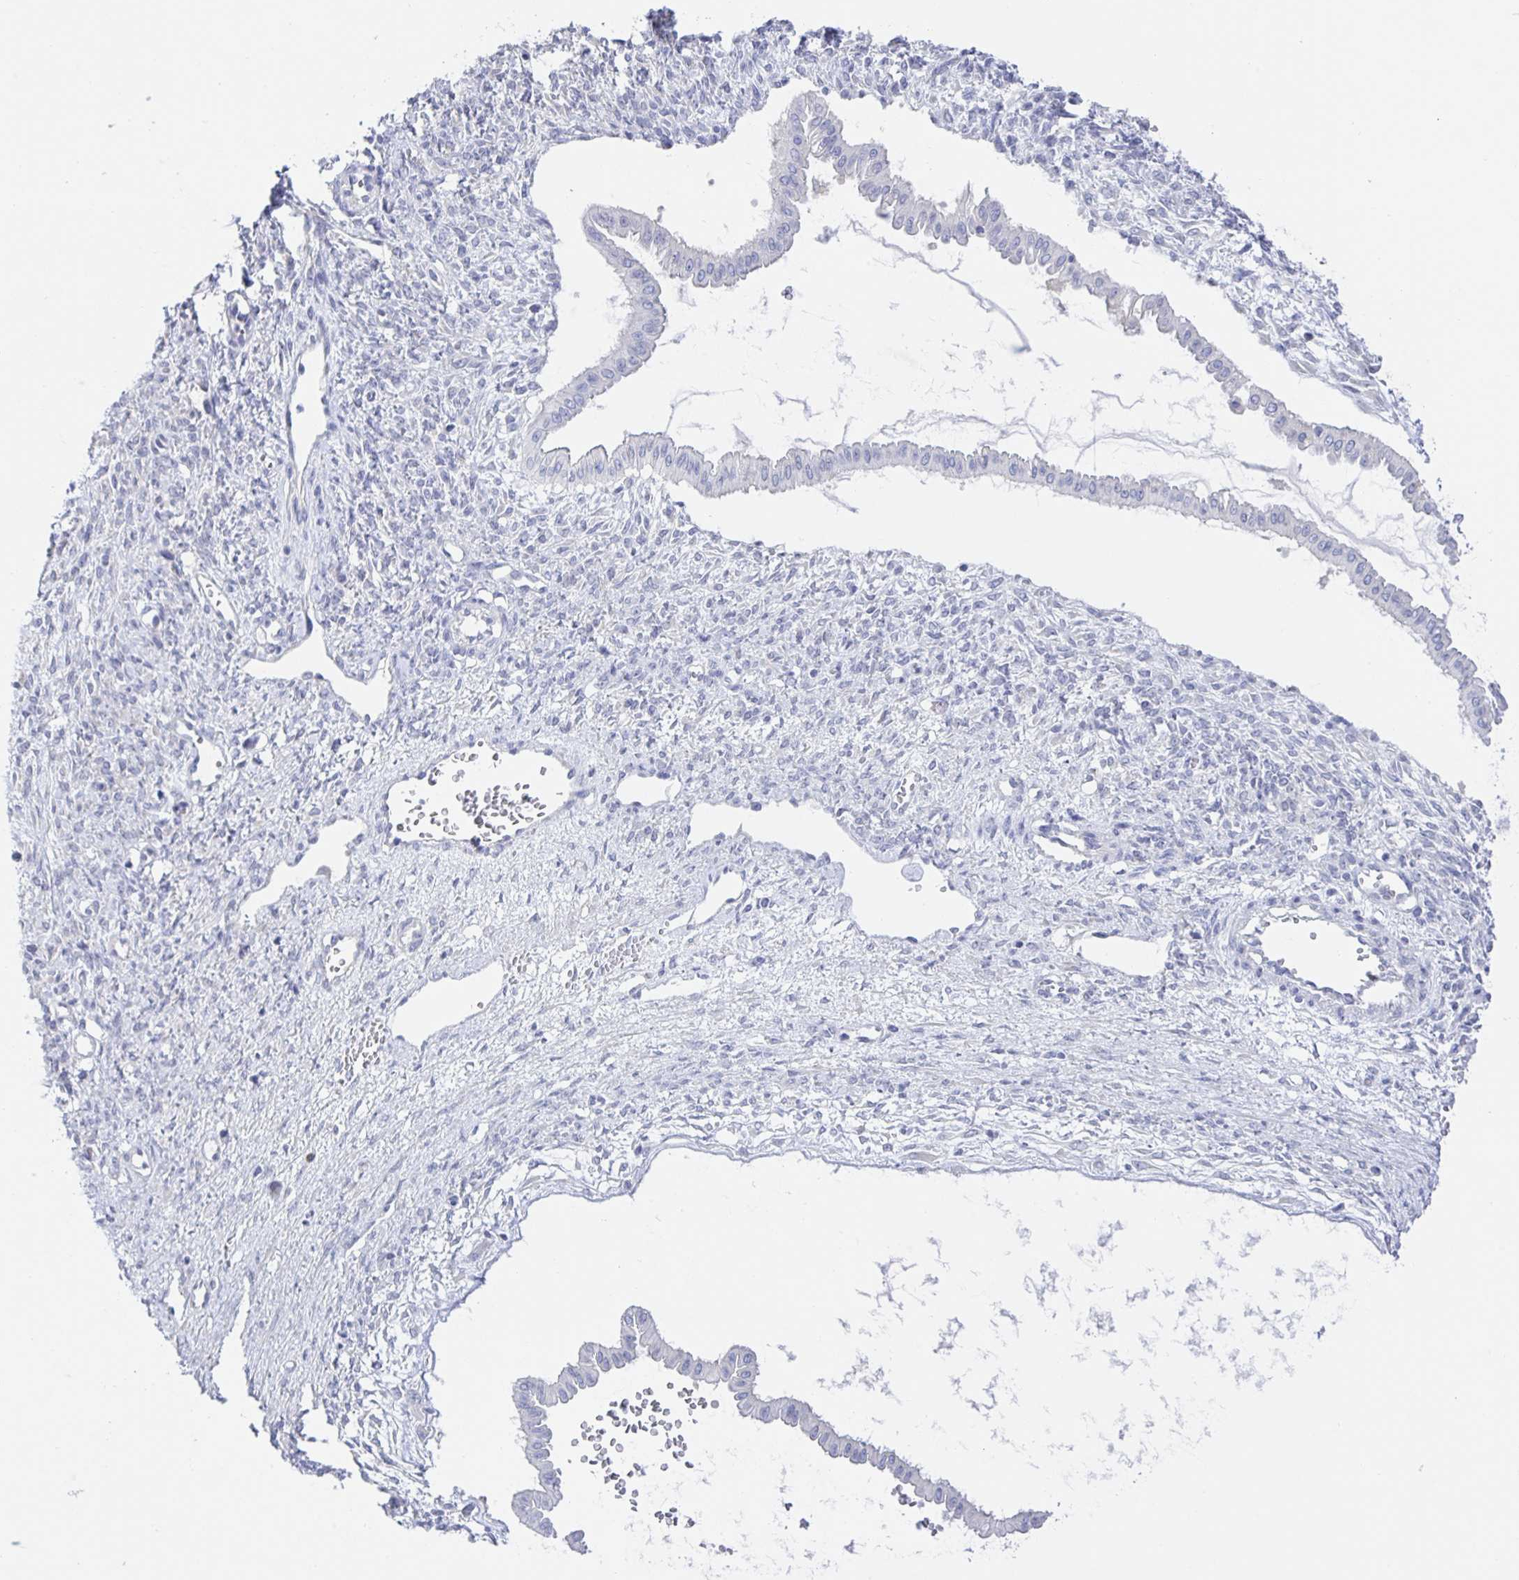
{"staining": {"intensity": "negative", "quantity": "none", "location": "none"}, "tissue": "ovarian cancer", "cell_type": "Tumor cells", "image_type": "cancer", "snomed": [{"axis": "morphology", "description": "Cystadenocarcinoma, mucinous, NOS"}, {"axis": "topography", "description": "Ovary"}], "caption": "High magnification brightfield microscopy of mucinous cystadenocarcinoma (ovarian) stained with DAB (brown) and counterstained with hematoxylin (blue): tumor cells show no significant expression.", "gene": "SIAH3", "patient": {"sex": "female", "age": 73}}